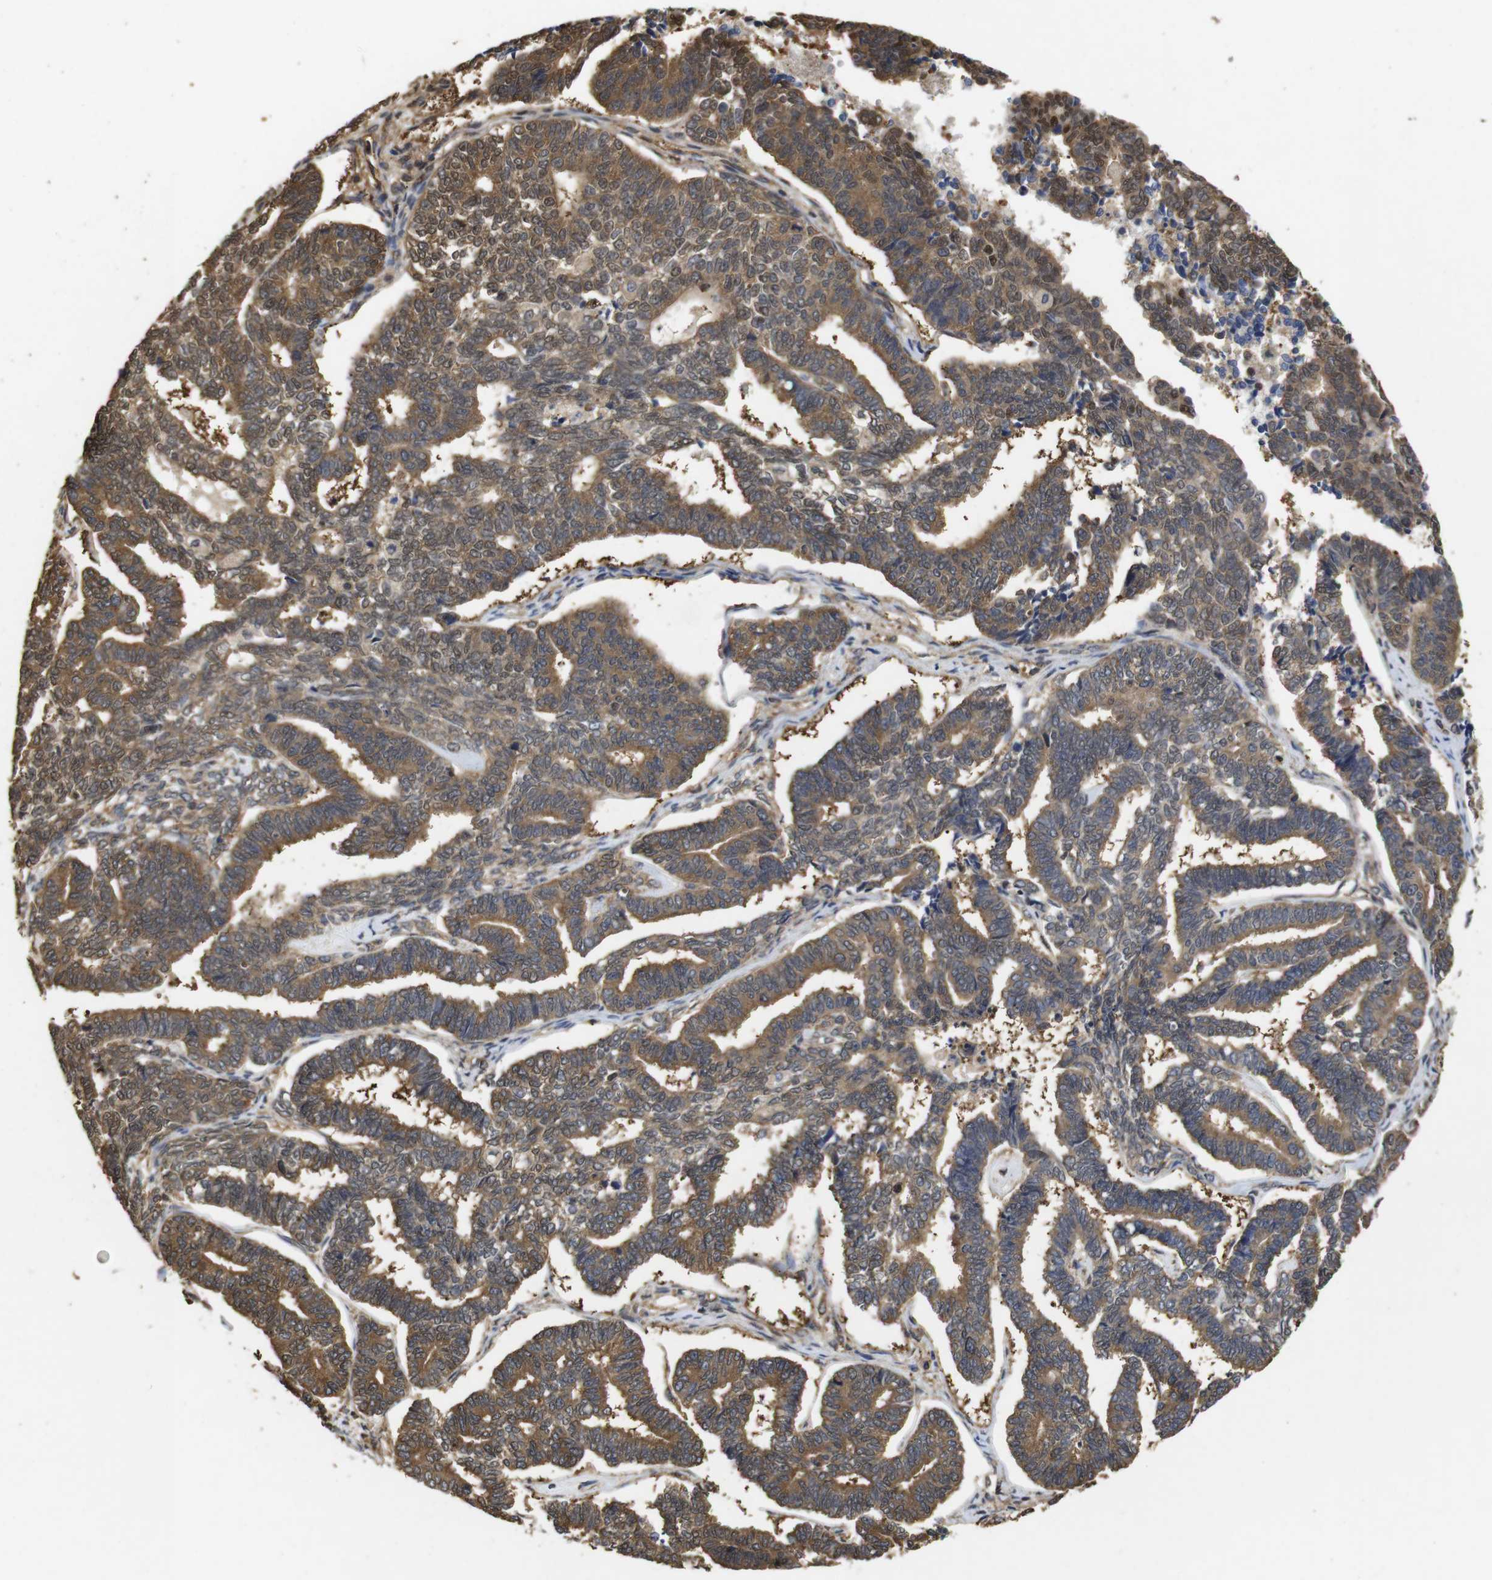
{"staining": {"intensity": "moderate", "quantity": ">75%", "location": "cytoplasmic/membranous,nuclear"}, "tissue": "endometrial cancer", "cell_type": "Tumor cells", "image_type": "cancer", "snomed": [{"axis": "morphology", "description": "Adenocarcinoma, NOS"}, {"axis": "topography", "description": "Endometrium"}], "caption": "This image demonstrates adenocarcinoma (endometrial) stained with immunohistochemistry (IHC) to label a protein in brown. The cytoplasmic/membranous and nuclear of tumor cells show moderate positivity for the protein. Nuclei are counter-stained blue.", "gene": "SUMO3", "patient": {"sex": "female", "age": 70}}